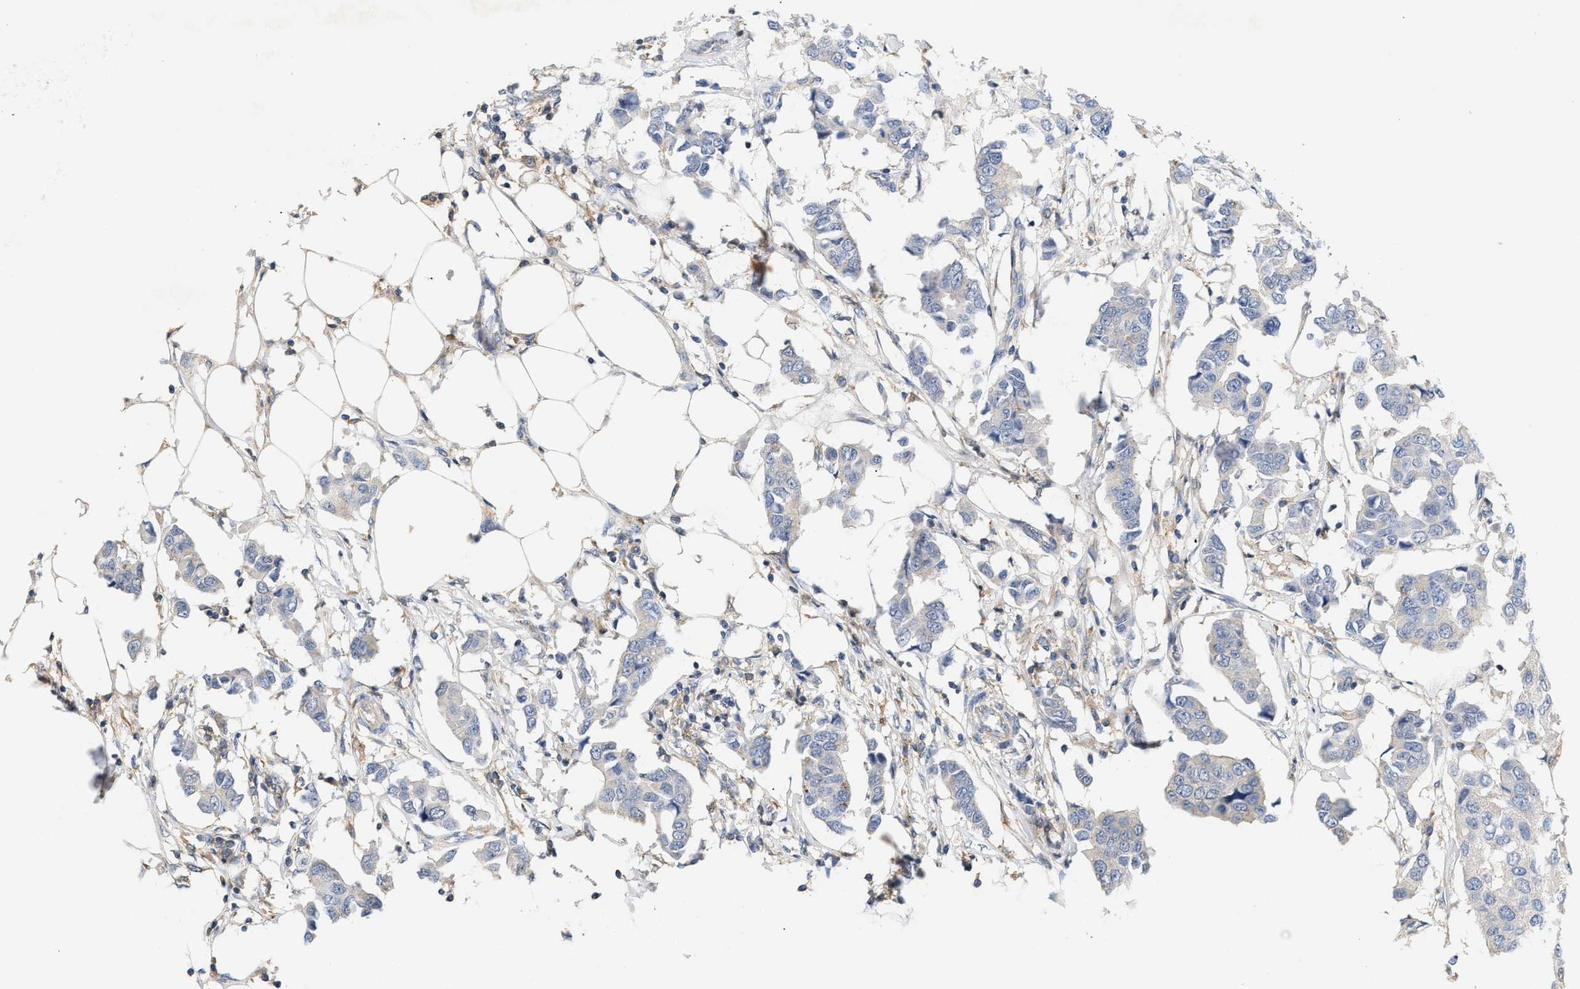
{"staining": {"intensity": "negative", "quantity": "none", "location": "none"}, "tissue": "breast cancer", "cell_type": "Tumor cells", "image_type": "cancer", "snomed": [{"axis": "morphology", "description": "Duct carcinoma"}, {"axis": "topography", "description": "Breast"}], "caption": "IHC micrograph of neoplastic tissue: human breast invasive ductal carcinoma stained with DAB displays no significant protein staining in tumor cells.", "gene": "DBNL", "patient": {"sex": "female", "age": 80}}